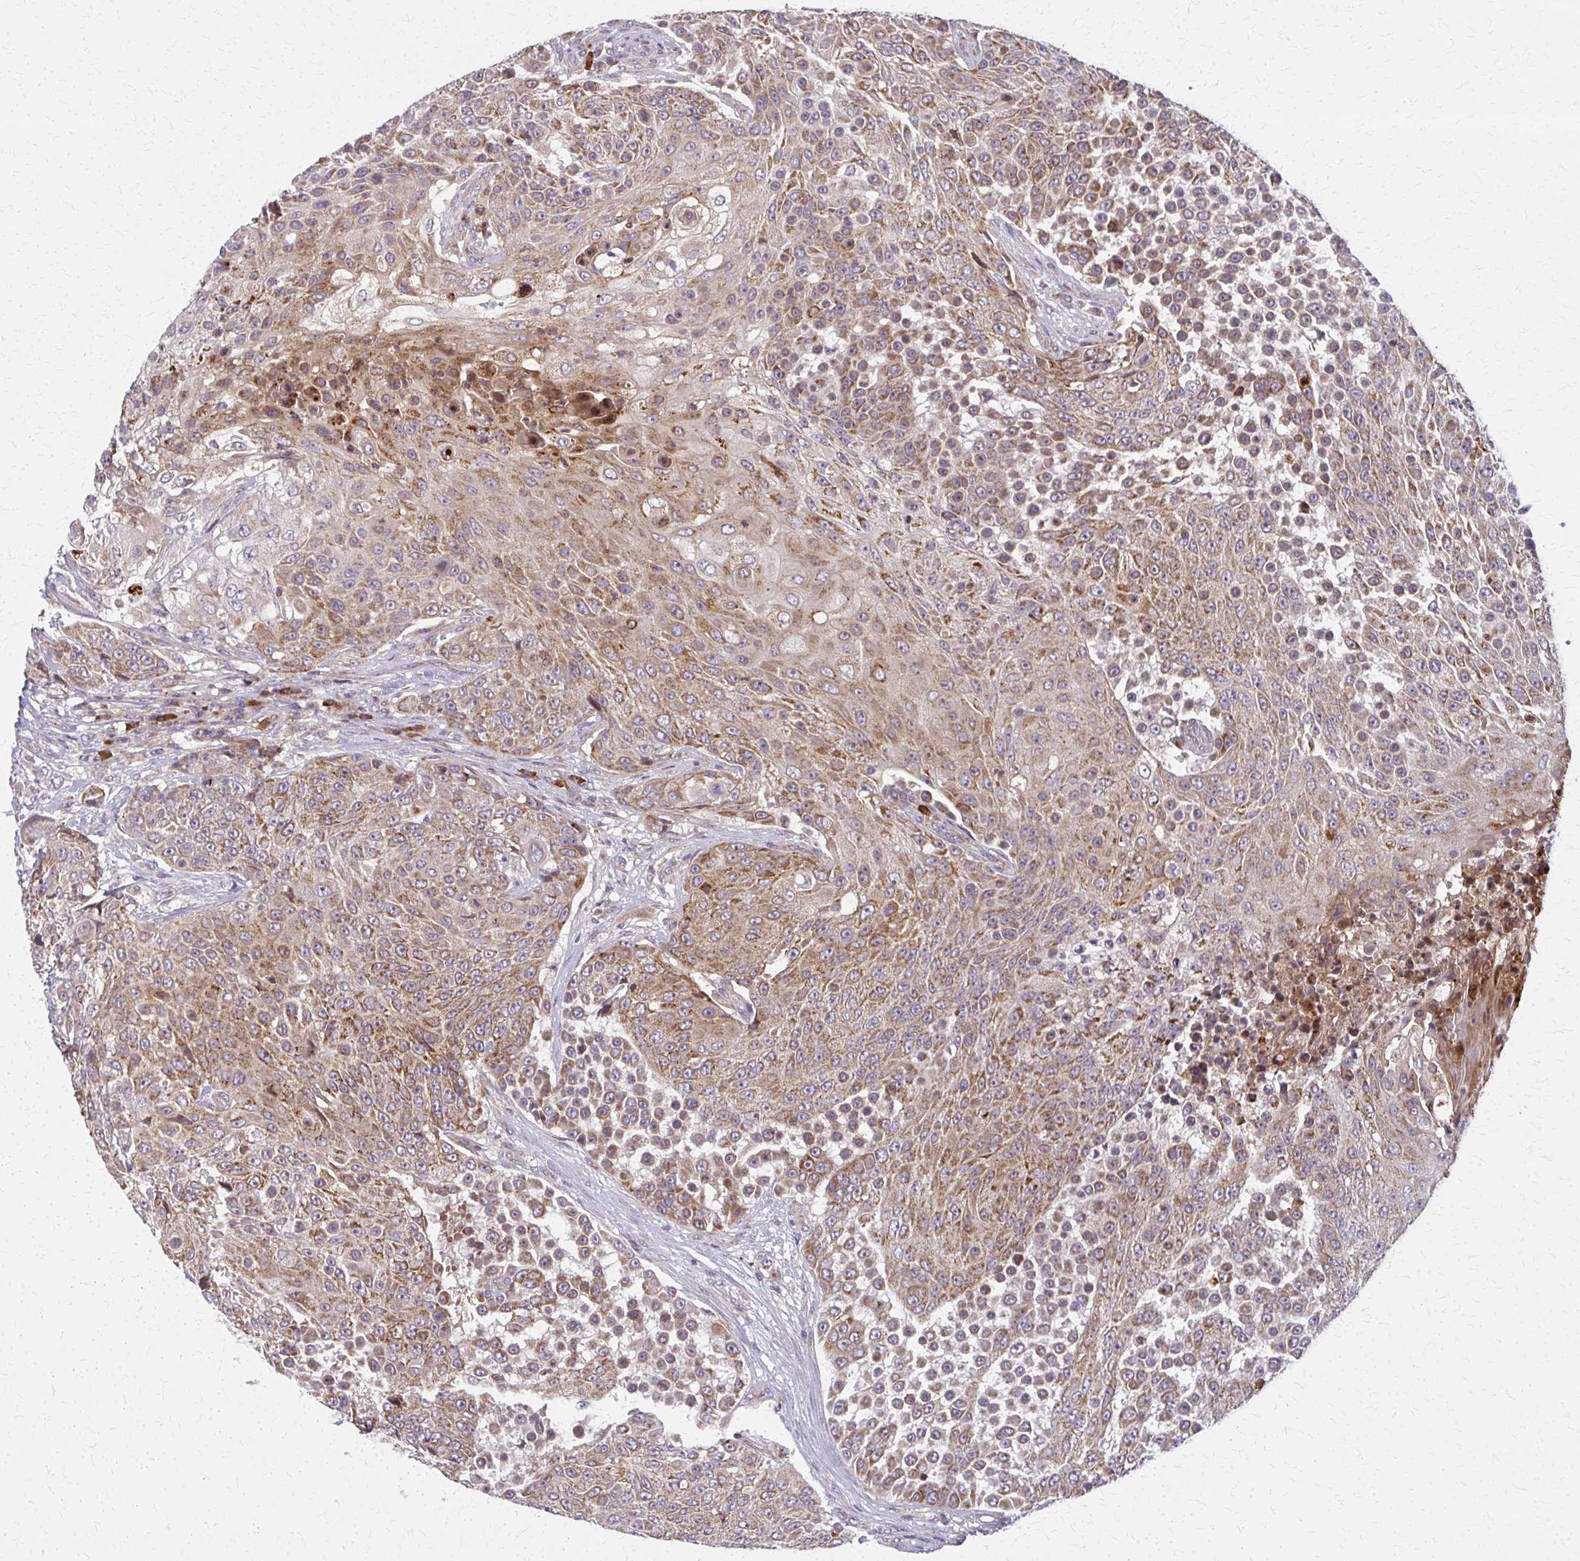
{"staining": {"intensity": "moderate", "quantity": ">75%", "location": "cytoplasmic/membranous"}, "tissue": "urothelial cancer", "cell_type": "Tumor cells", "image_type": "cancer", "snomed": [{"axis": "morphology", "description": "Urothelial carcinoma, High grade"}, {"axis": "topography", "description": "Urinary bladder"}], "caption": "Urothelial carcinoma (high-grade) stained for a protein (brown) exhibits moderate cytoplasmic/membranous positive expression in approximately >75% of tumor cells.", "gene": "MCCC1", "patient": {"sex": "female", "age": 63}}